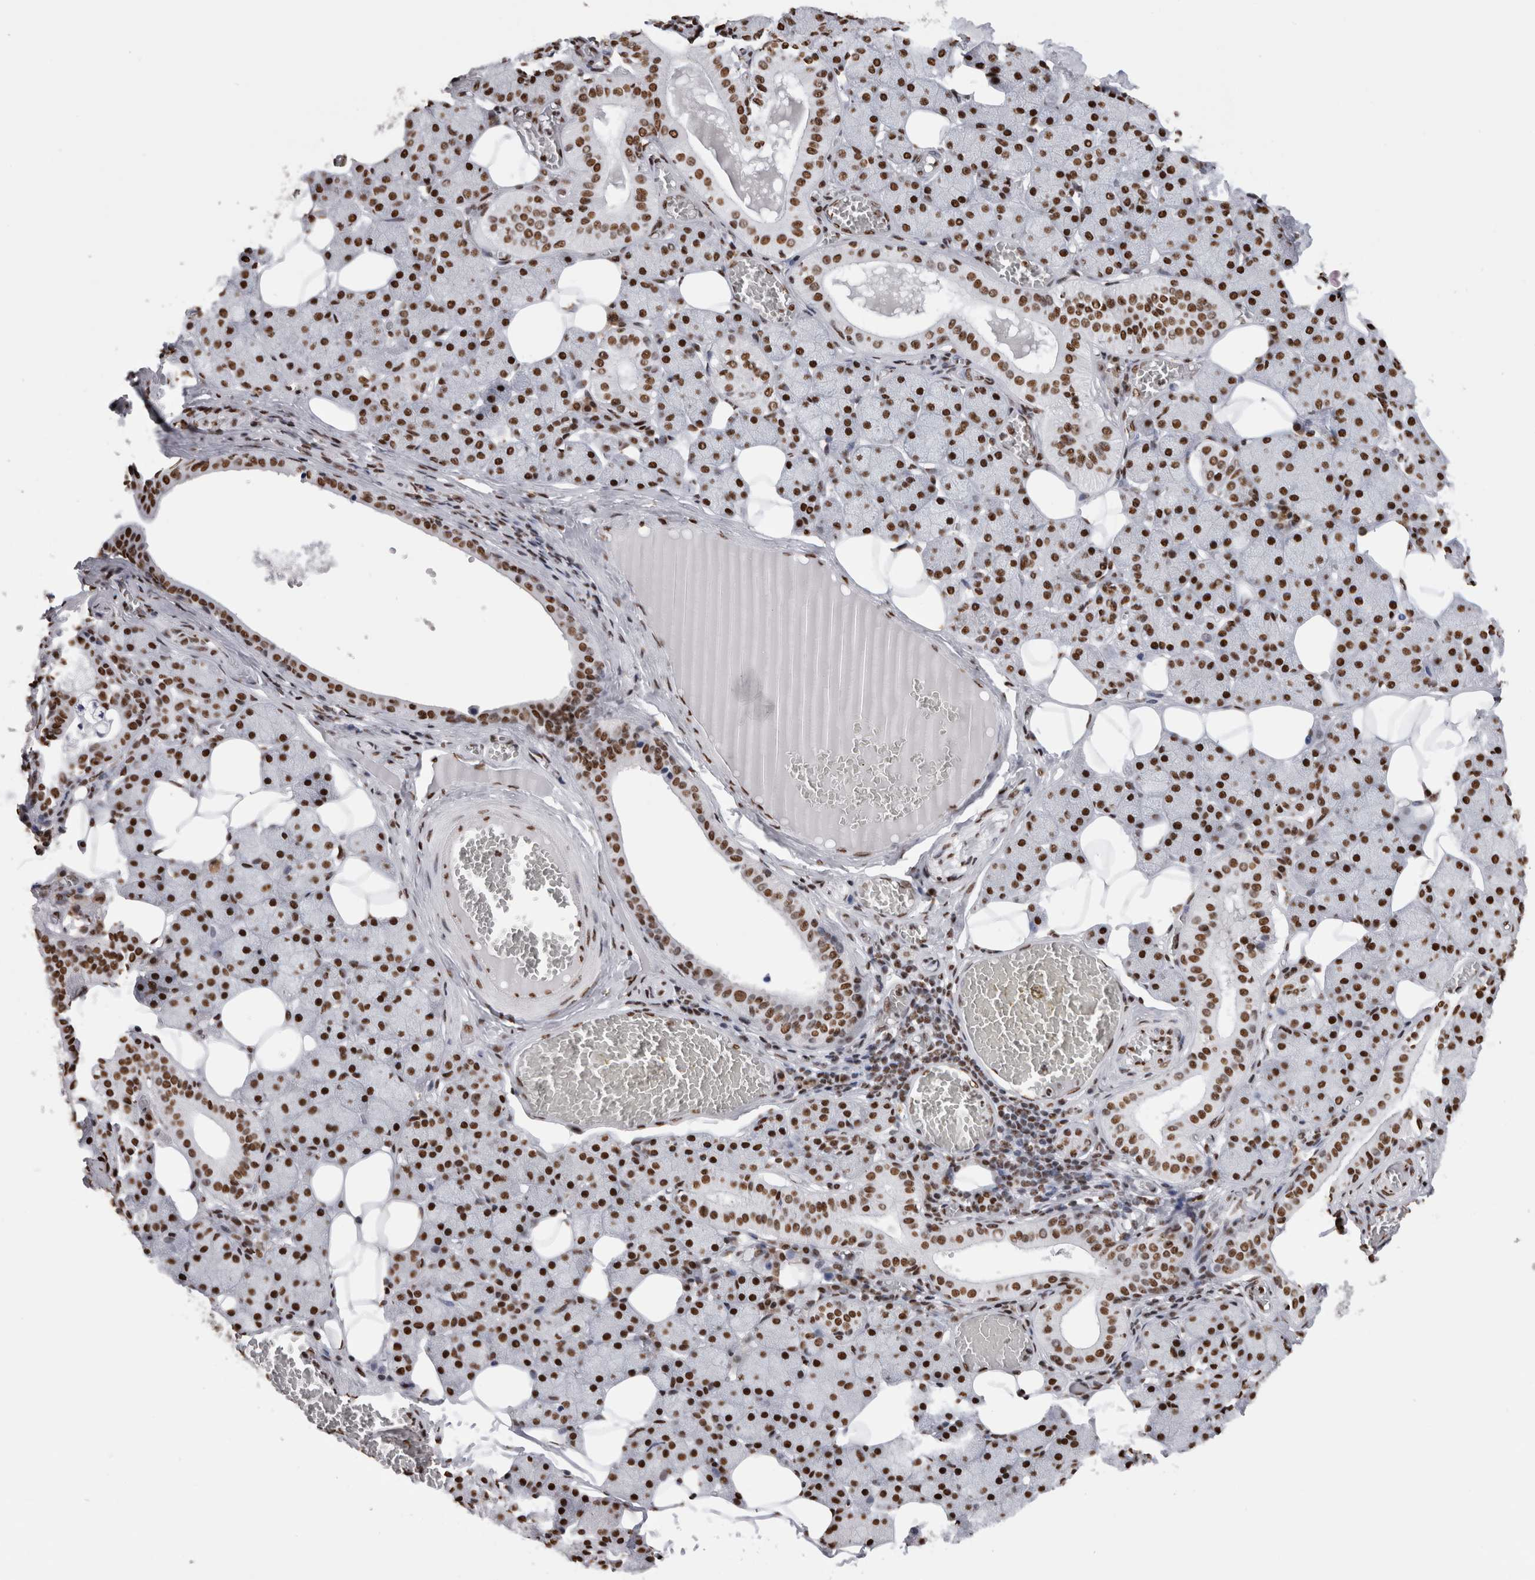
{"staining": {"intensity": "strong", "quantity": ">75%", "location": "nuclear"}, "tissue": "salivary gland", "cell_type": "Glandular cells", "image_type": "normal", "snomed": [{"axis": "morphology", "description": "Normal tissue, NOS"}, {"axis": "topography", "description": "Salivary gland"}], "caption": "This micrograph shows normal salivary gland stained with immunohistochemistry to label a protein in brown. The nuclear of glandular cells show strong positivity for the protein. Nuclei are counter-stained blue.", "gene": "ALPK3", "patient": {"sex": "female", "age": 33}}